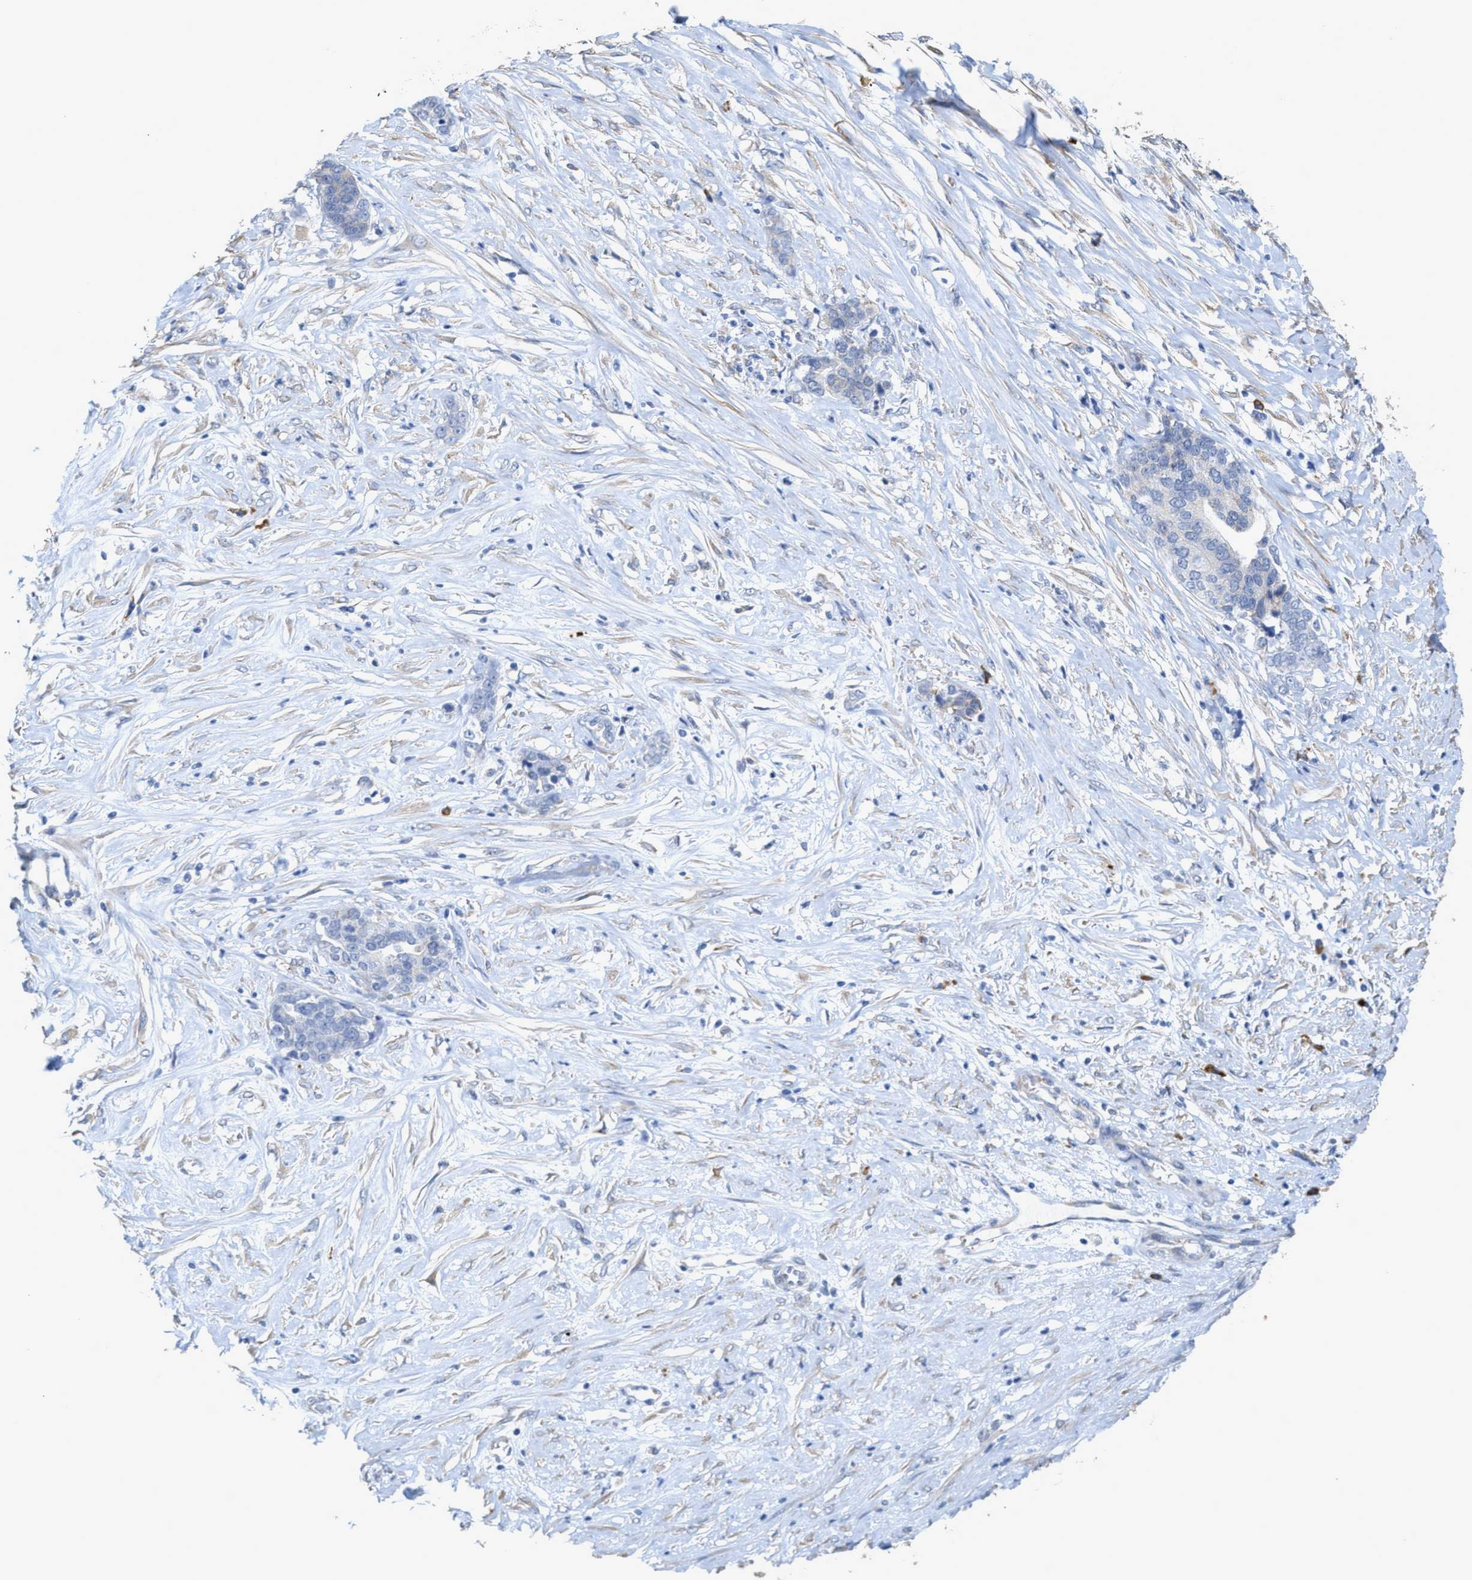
{"staining": {"intensity": "negative", "quantity": "none", "location": "none"}, "tissue": "ovarian cancer", "cell_type": "Tumor cells", "image_type": "cancer", "snomed": [{"axis": "morphology", "description": "Cystadenocarcinoma, serous, NOS"}, {"axis": "topography", "description": "Ovary"}], "caption": "This image is of ovarian cancer stained with immunohistochemistry (IHC) to label a protein in brown with the nuclei are counter-stained blue. There is no expression in tumor cells.", "gene": "RYR2", "patient": {"sex": "female", "age": 44}}